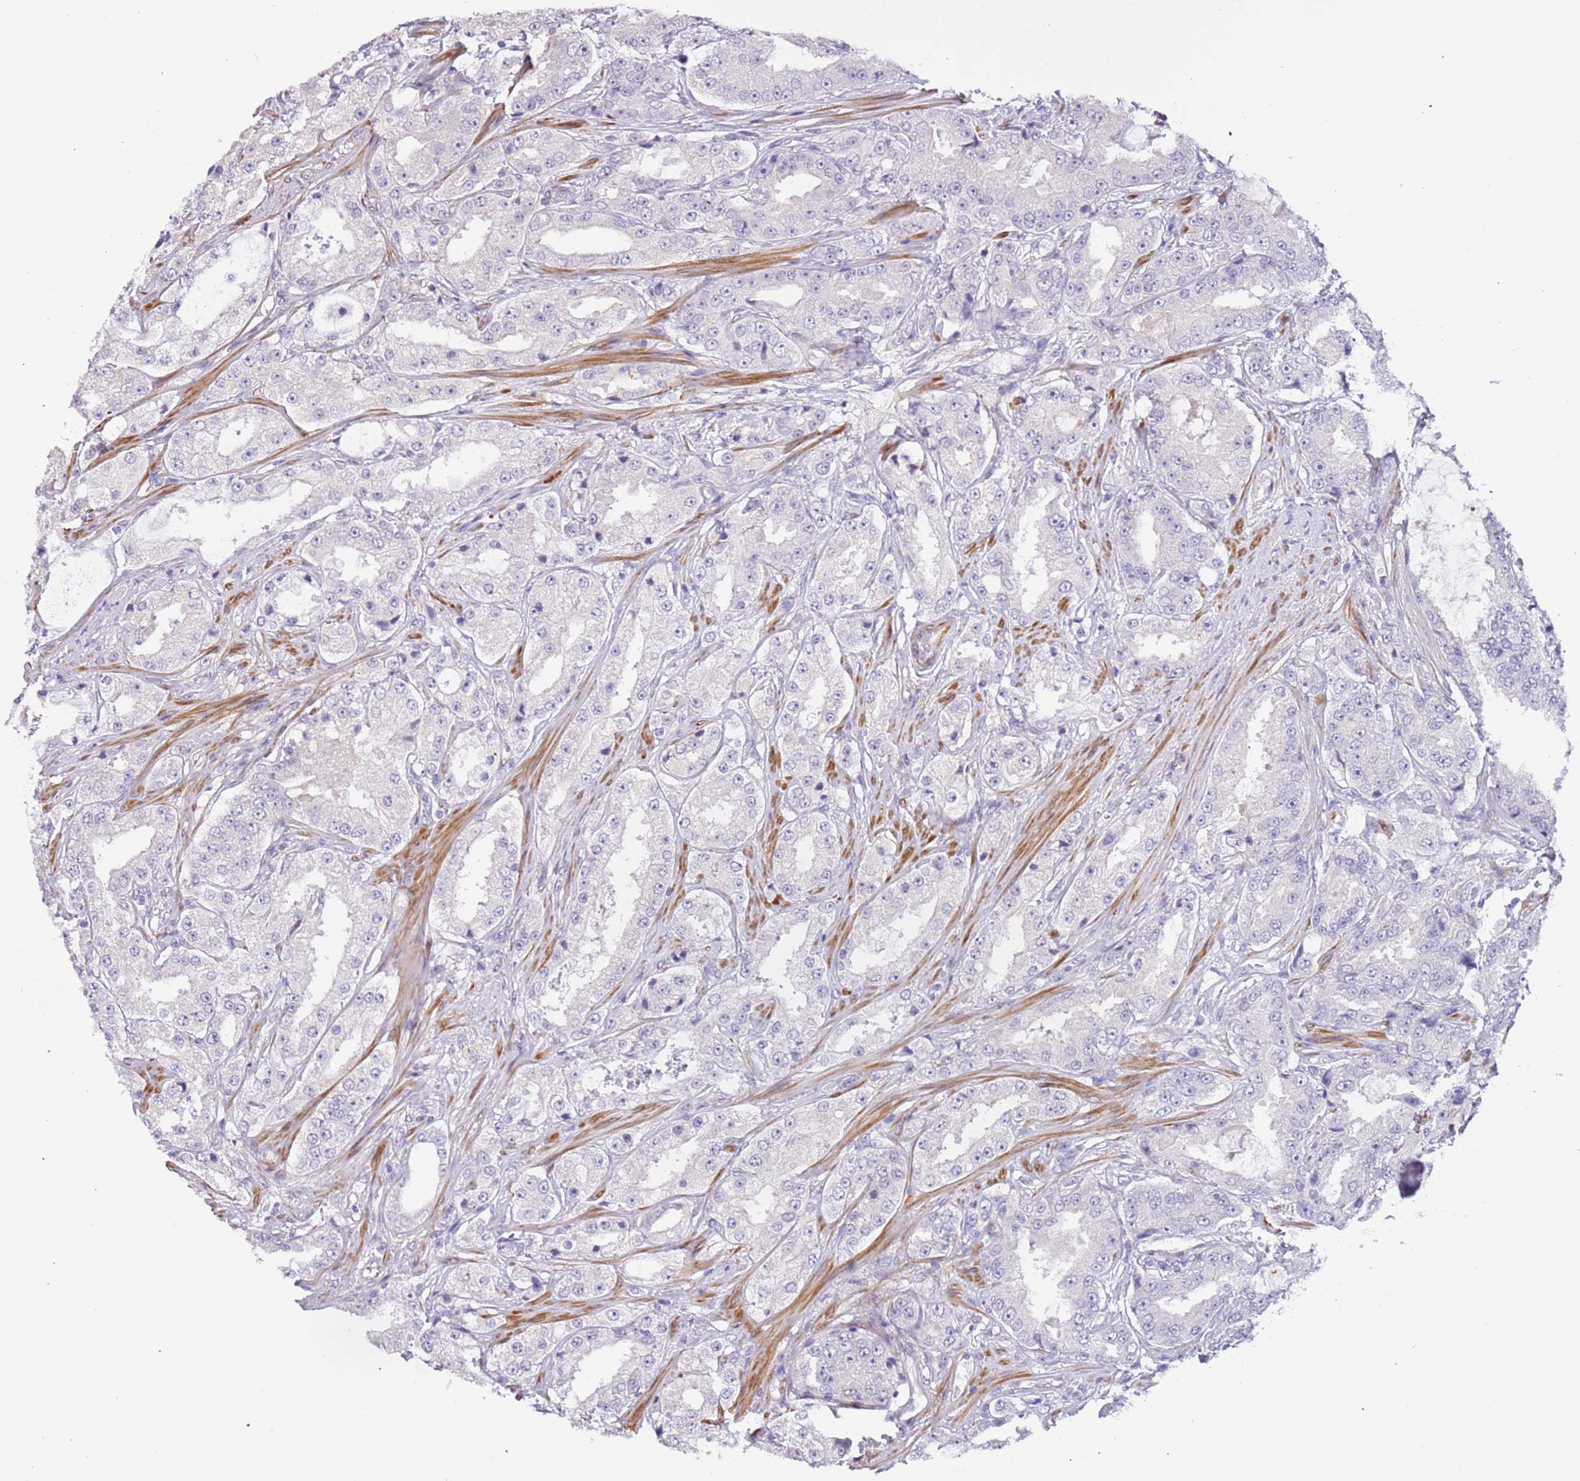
{"staining": {"intensity": "negative", "quantity": "none", "location": "none"}, "tissue": "prostate cancer", "cell_type": "Tumor cells", "image_type": "cancer", "snomed": [{"axis": "morphology", "description": "Adenocarcinoma, High grade"}, {"axis": "topography", "description": "Prostate"}], "caption": "Tumor cells are negative for protein expression in human prostate high-grade adenocarcinoma. The staining is performed using DAB (3,3'-diaminobenzidine) brown chromogen with nuclei counter-stained in using hematoxylin.", "gene": "PCGF2", "patient": {"sex": "male", "age": 73}}